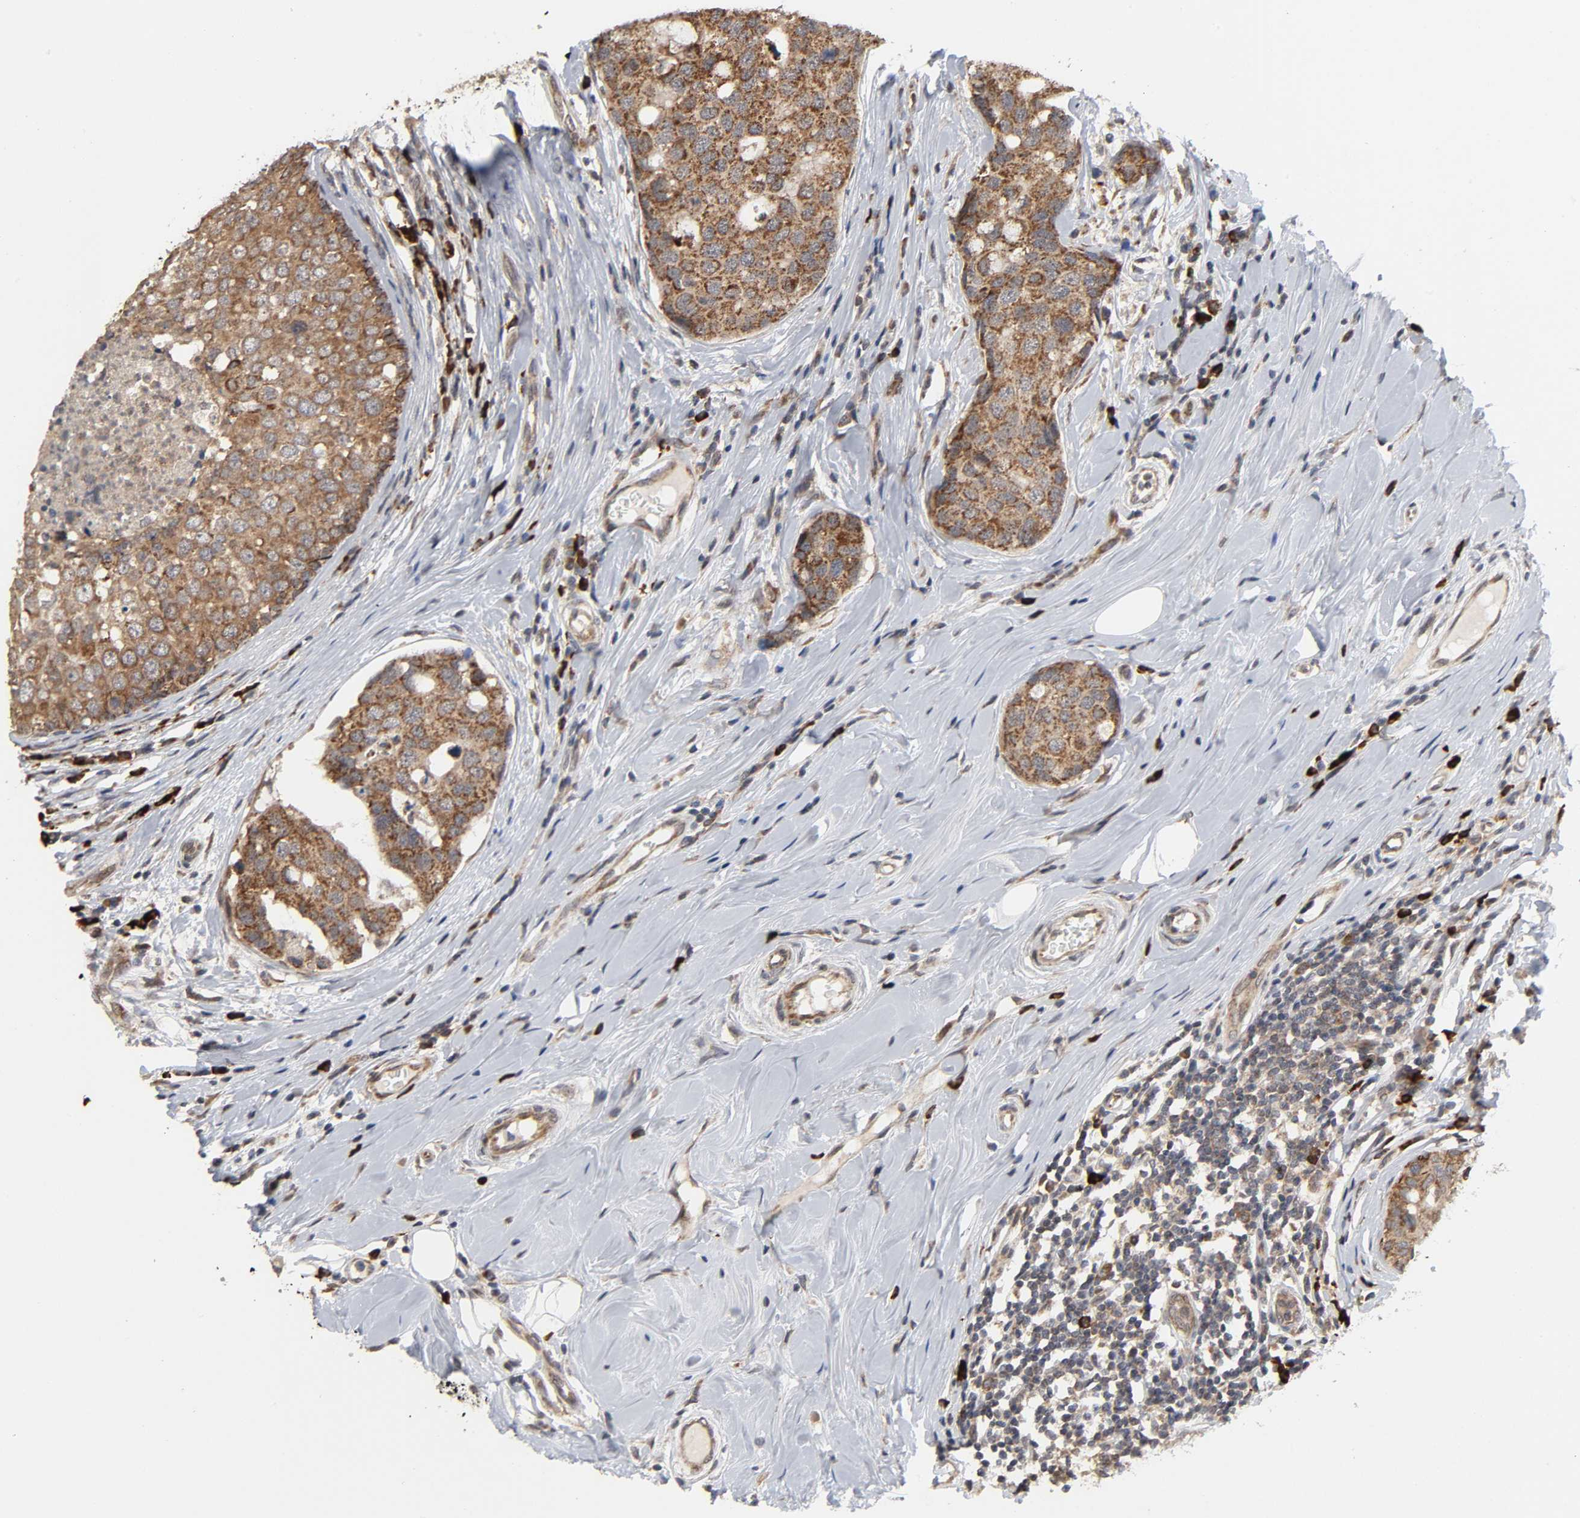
{"staining": {"intensity": "strong", "quantity": ">75%", "location": "cytoplasmic/membranous"}, "tissue": "breast cancer", "cell_type": "Tumor cells", "image_type": "cancer", "snomed": [{"axis": "morphology", "description": "Duct carcinoma"}, {"axis": "topography", "description": "Breast"}], "caption": "The micrograph displays staining of breast cancer (intraductal carcinoma), revealing strong cytoplasmic/membranous protein expression (brown color) within tumor cells.", "gene": "SLC30A9", "patient": {"sex": "female", "age": 27}}